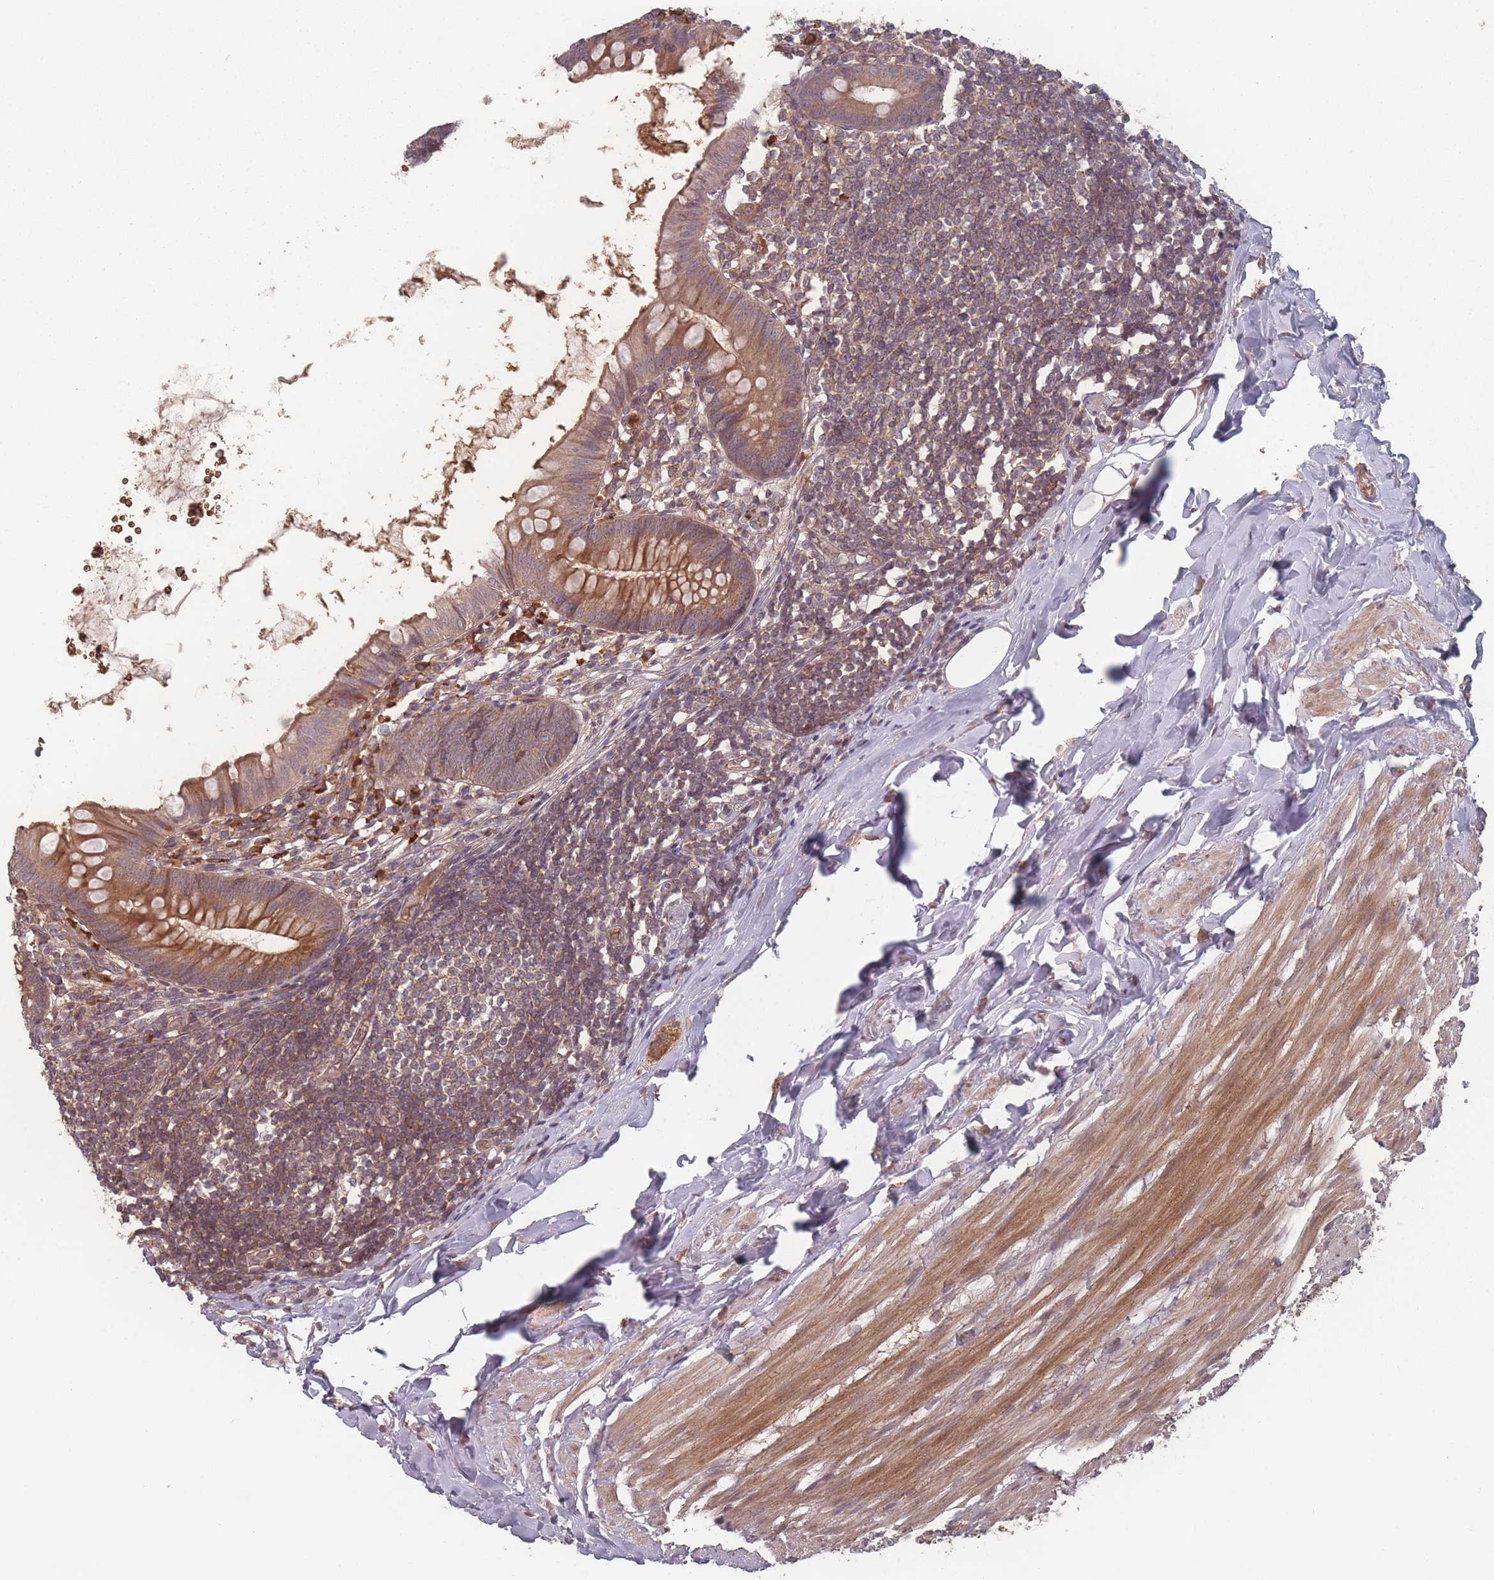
{"staining": {"intensity": "moderate", "quantity": ">75%", "location": "cytoplasmic/membranous"}, "tissue": "appendix", "cell_type": "Glandular cells", "image_type": "normal", "snomed": [{"axis": "morphology", "description": "Normal tissue, NOS"}, {"axis": "topography", "description": "Appendix"}], "caption": "IHC histopathology image of normal appendix stained for a protein (brown), which demonstrates medium levels of moderate cytoplasmic/membranous staining in approximately >75% of glandular cells.", "gene": "HAGH", "patient": {"sex": "female", "age": 62}}